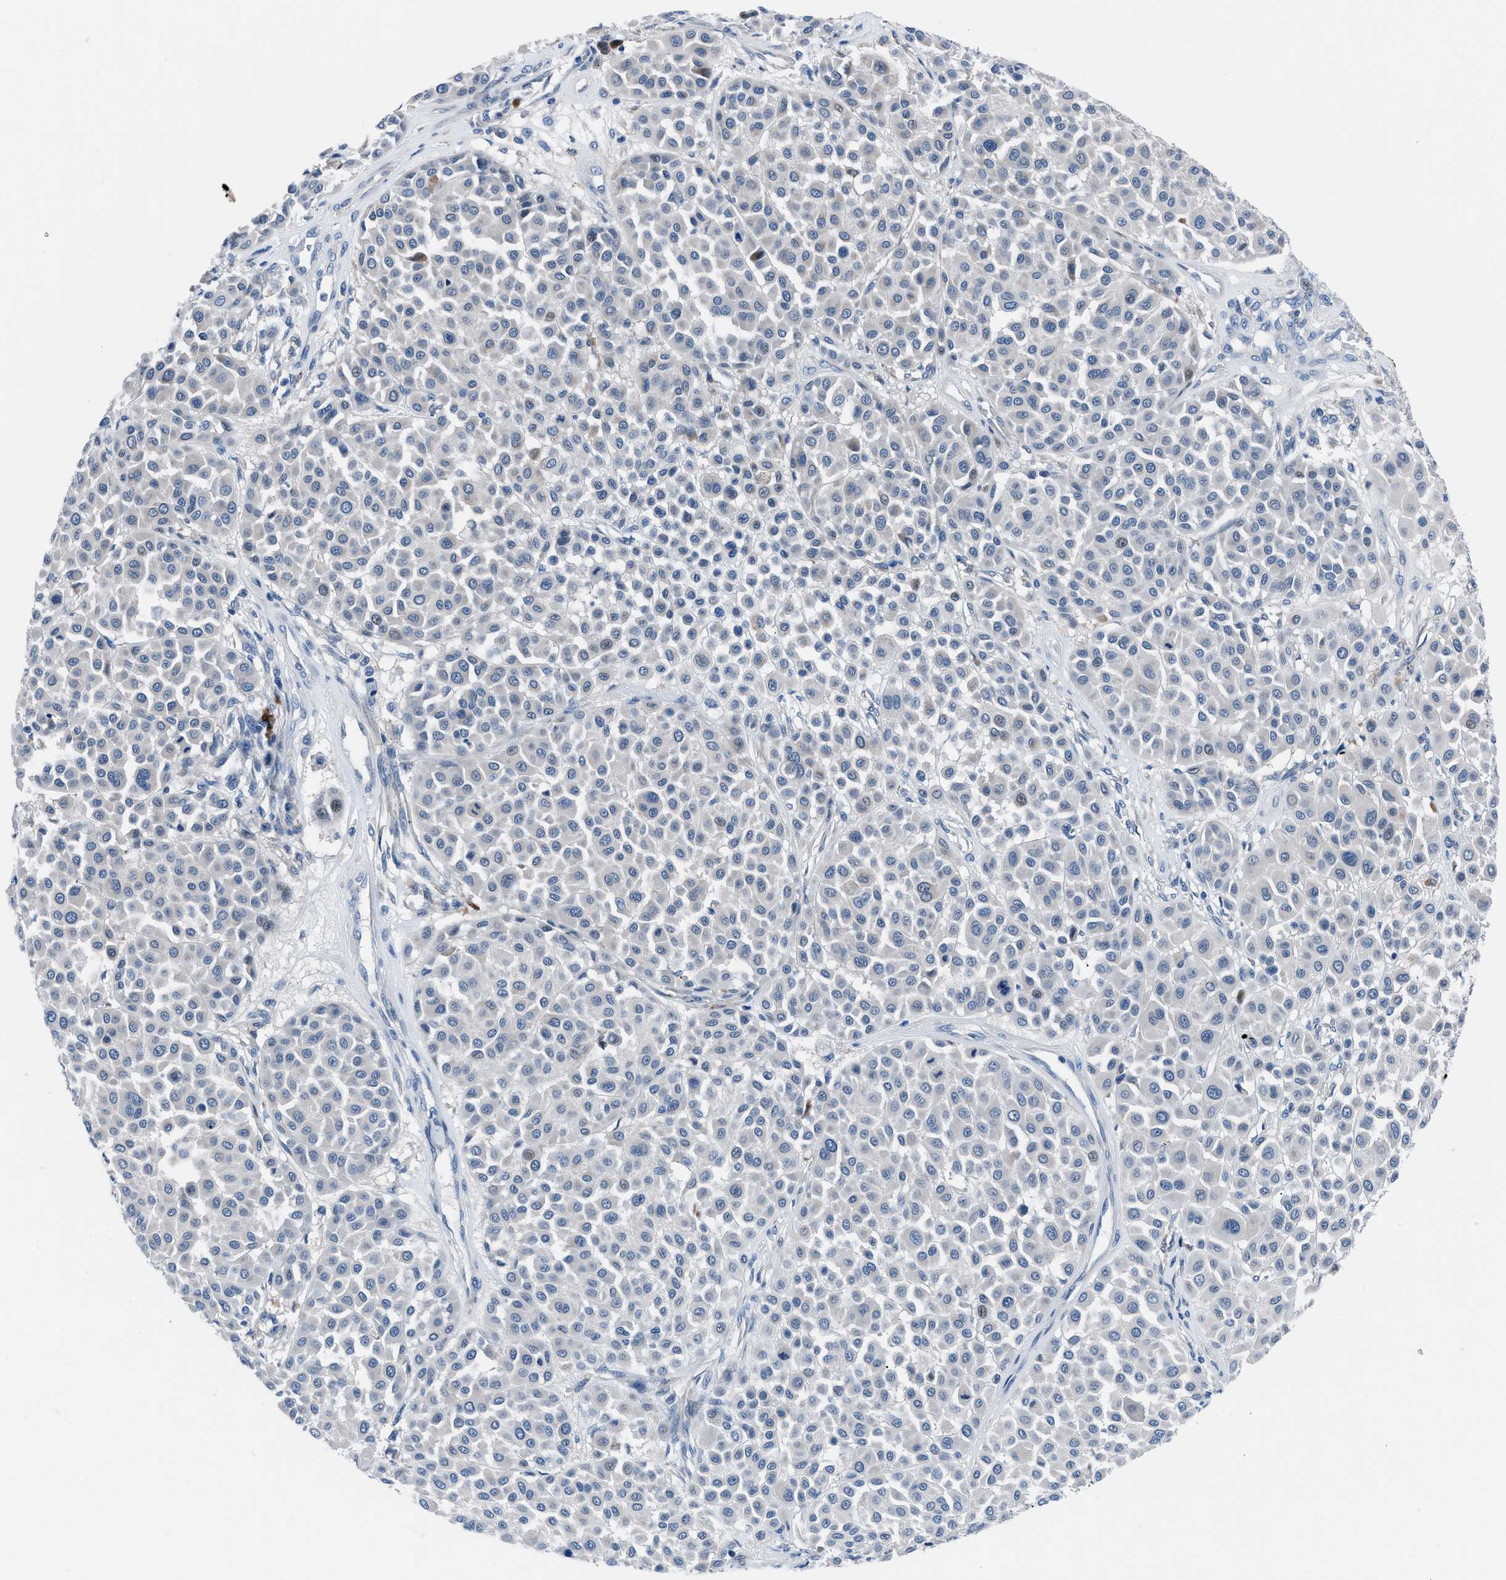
{"staining": {"intensity": "weak", "quantity": "25%-75%", "location": "cytoplasmic/membranous"}, "tissue": "melanoma", "cell_type": "Tumor cells", "image_type": "cancer", "snomed": [{"axis": "morphology", "description": "Malignant melanoma, Metastatic site"}, {"axis": "topography", "description": "Soft tissue"}], "caption": "A low amount of weak cytoplasmic/membranous expression is seen in about 25%-75% of tumor cells in melanoma tissue.", "gene": "UAP1", "patient": {"sex": "male", "age": 41}}